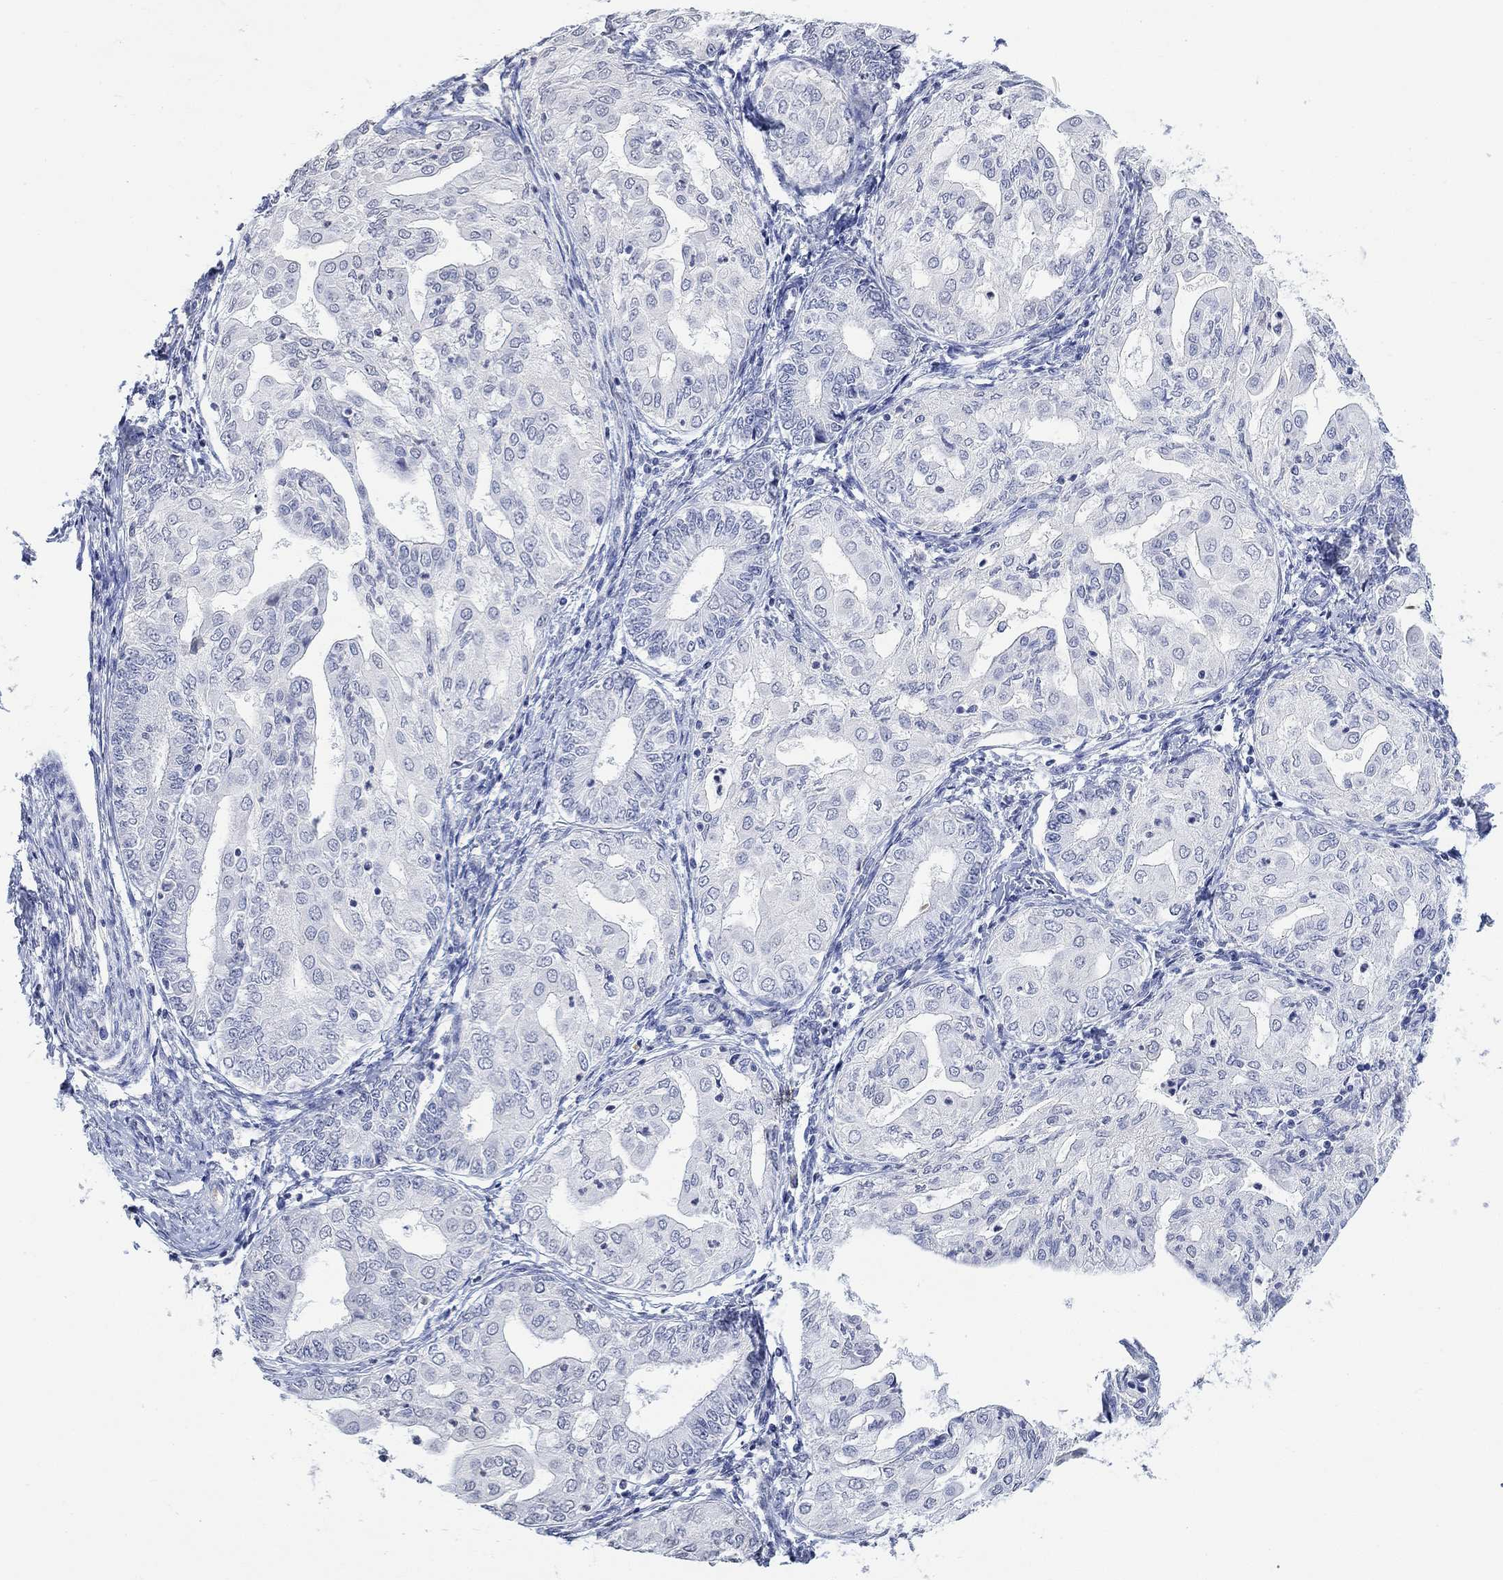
{"staining": {"intensity": "negative", "quantity": "none", "location": "none"}, "tissue": "endometrial cancer", "cell_type": "Tumor cells", "image_type": "cancer", "snomed": [{"axis": "morphology", "description": "Adenocarcinoma, NOS"}, {"axis": "topography", "description": "Endometrium"}], "caption": "Endometrial adenocarcinoma was stained to show a protein in brown. There is no significant positivity in tumor cells. (DAB IHC, high magnification).", "gene": "TMEM255A", "patient": {"sex": "female", "age": 68}}